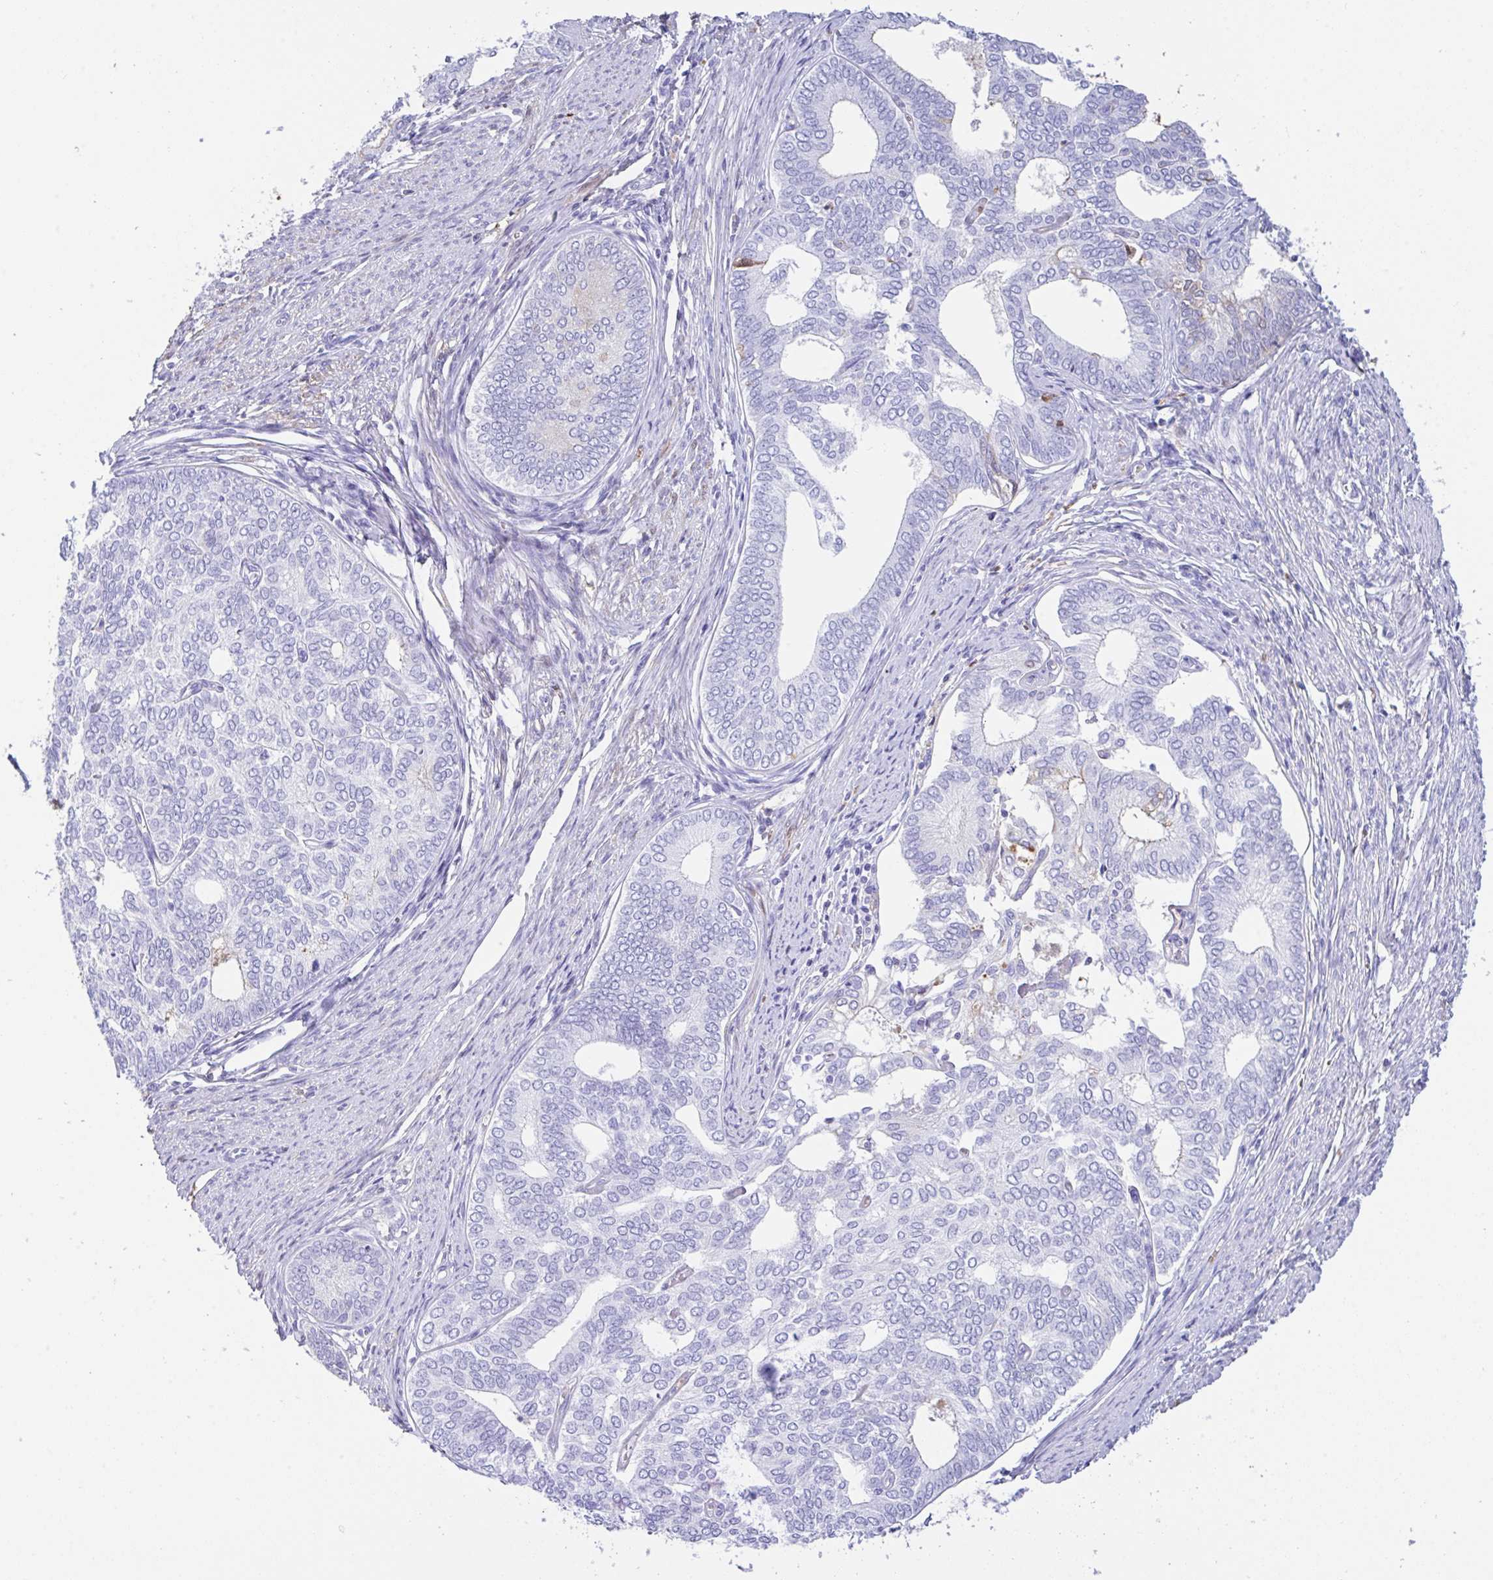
{"staining": {"intensity": "negative", "quantity": "none", "location": "none"}, "tissue": "endometrial cancer", "cell_type": "Tumor cells", "image_type": "cancer", "snomed": [{"axis": "morphology", "description": "Adenocarcinoma, NOS"}, {"axis": "topography", "description": "Endometrium"}], "caption": "IHC photomicrograph of neoplastic tissue: endometrial cancer stained with DAB reveals no significant protein positivity in tumor cells.", "gene": "HOXC12", "patient": {"sex": "female", "age": 75}}